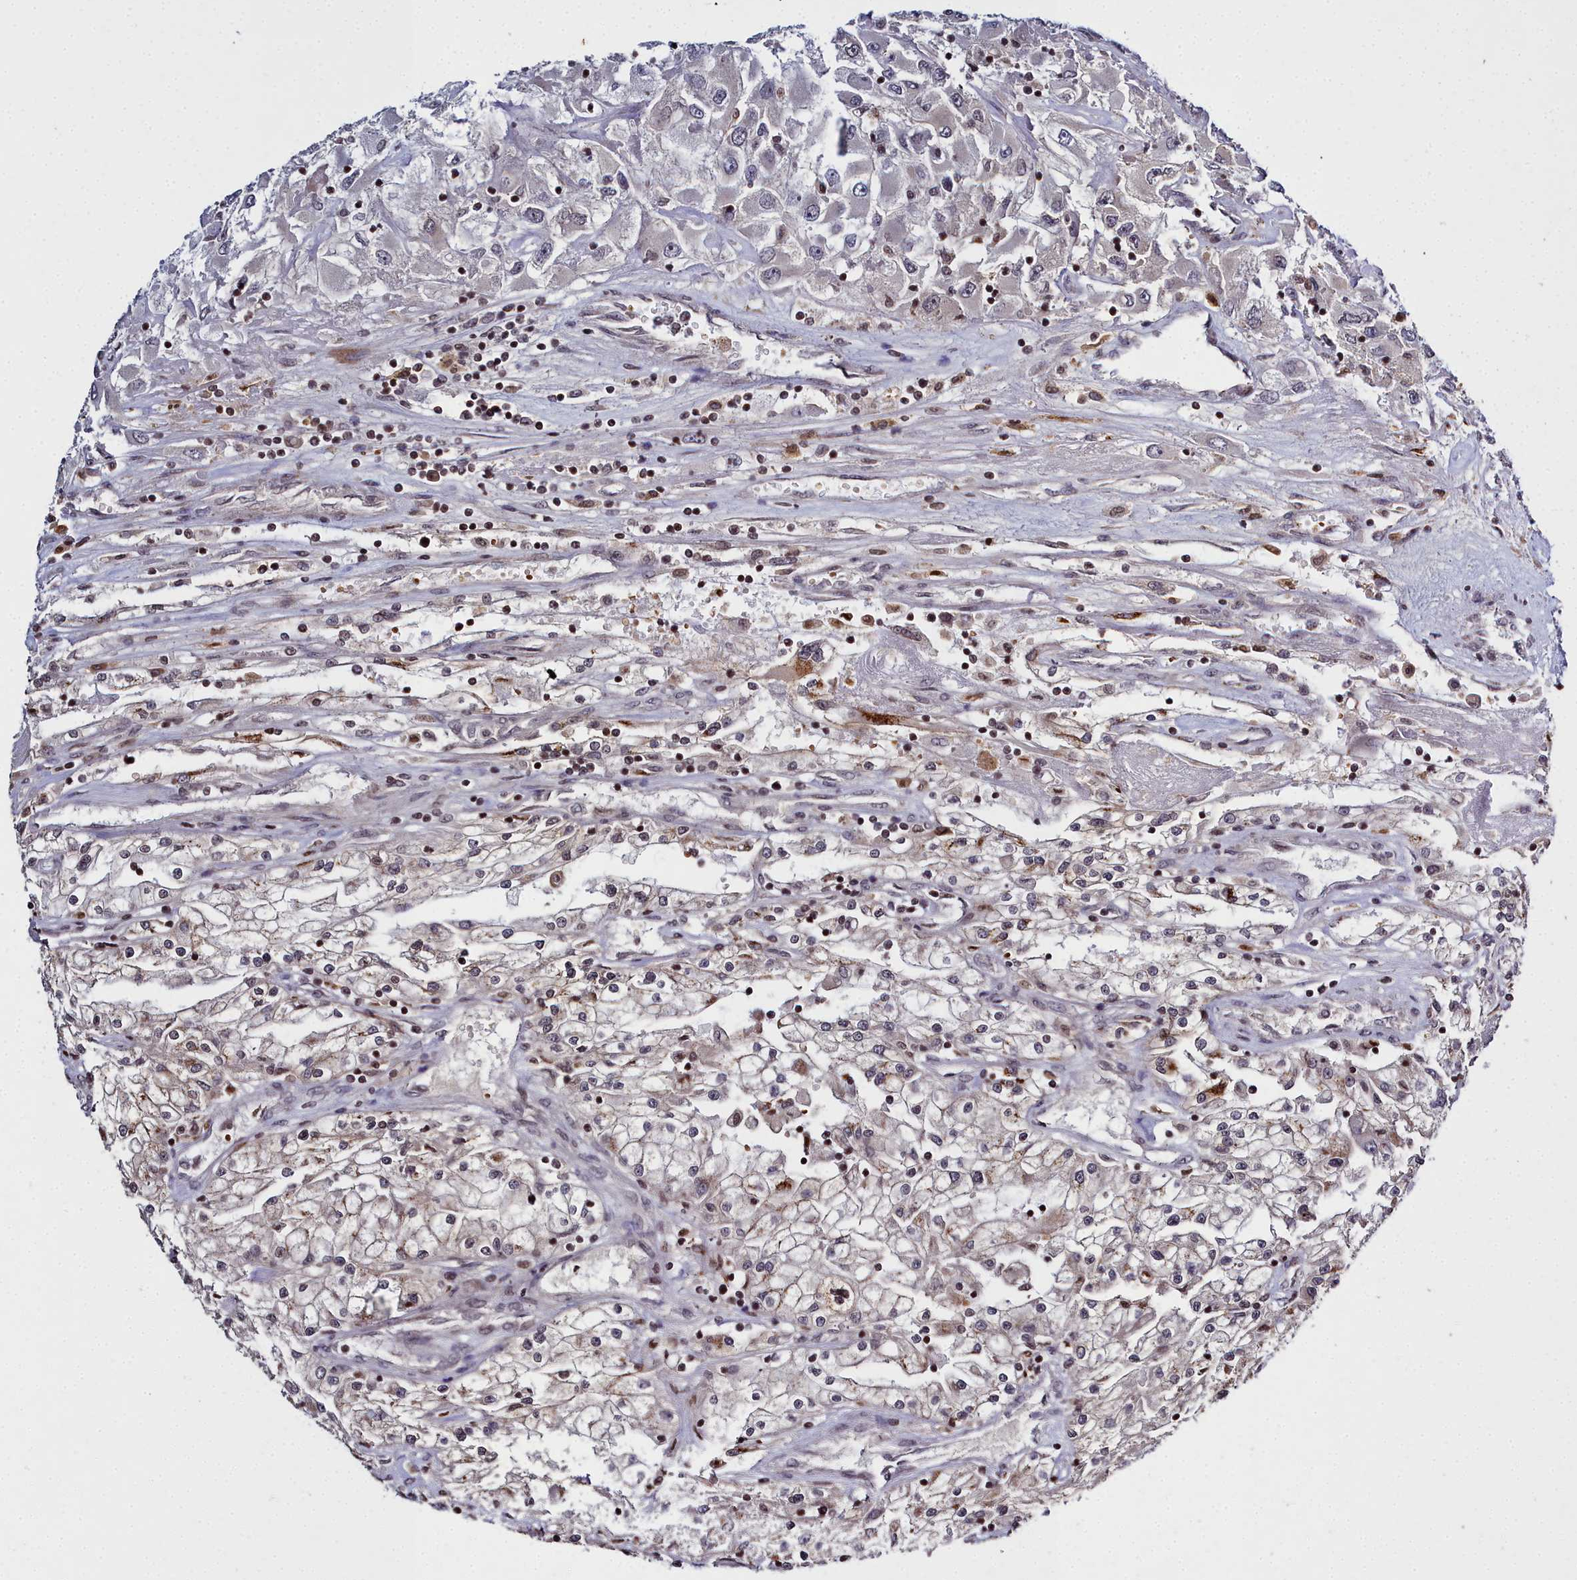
{"staining": {"intensity": "negative", "quantity": "none", "location": "none"}, "tissue": "renal cancer", "cell_type": "Tumor cells", "image_type": "cancer", "snomed": [{"axis": "morphology", "description": "Adenocarcinoma, NOS"}, {"axis": "topography", "description": "Kidney"}], "caption": "Immunohistochemistry of human renal cancer (adenocarcinoma) exhibits no expression in tumor cells.", "gene": "FZD4", "patient": {"sex": "female", "age": 52}}